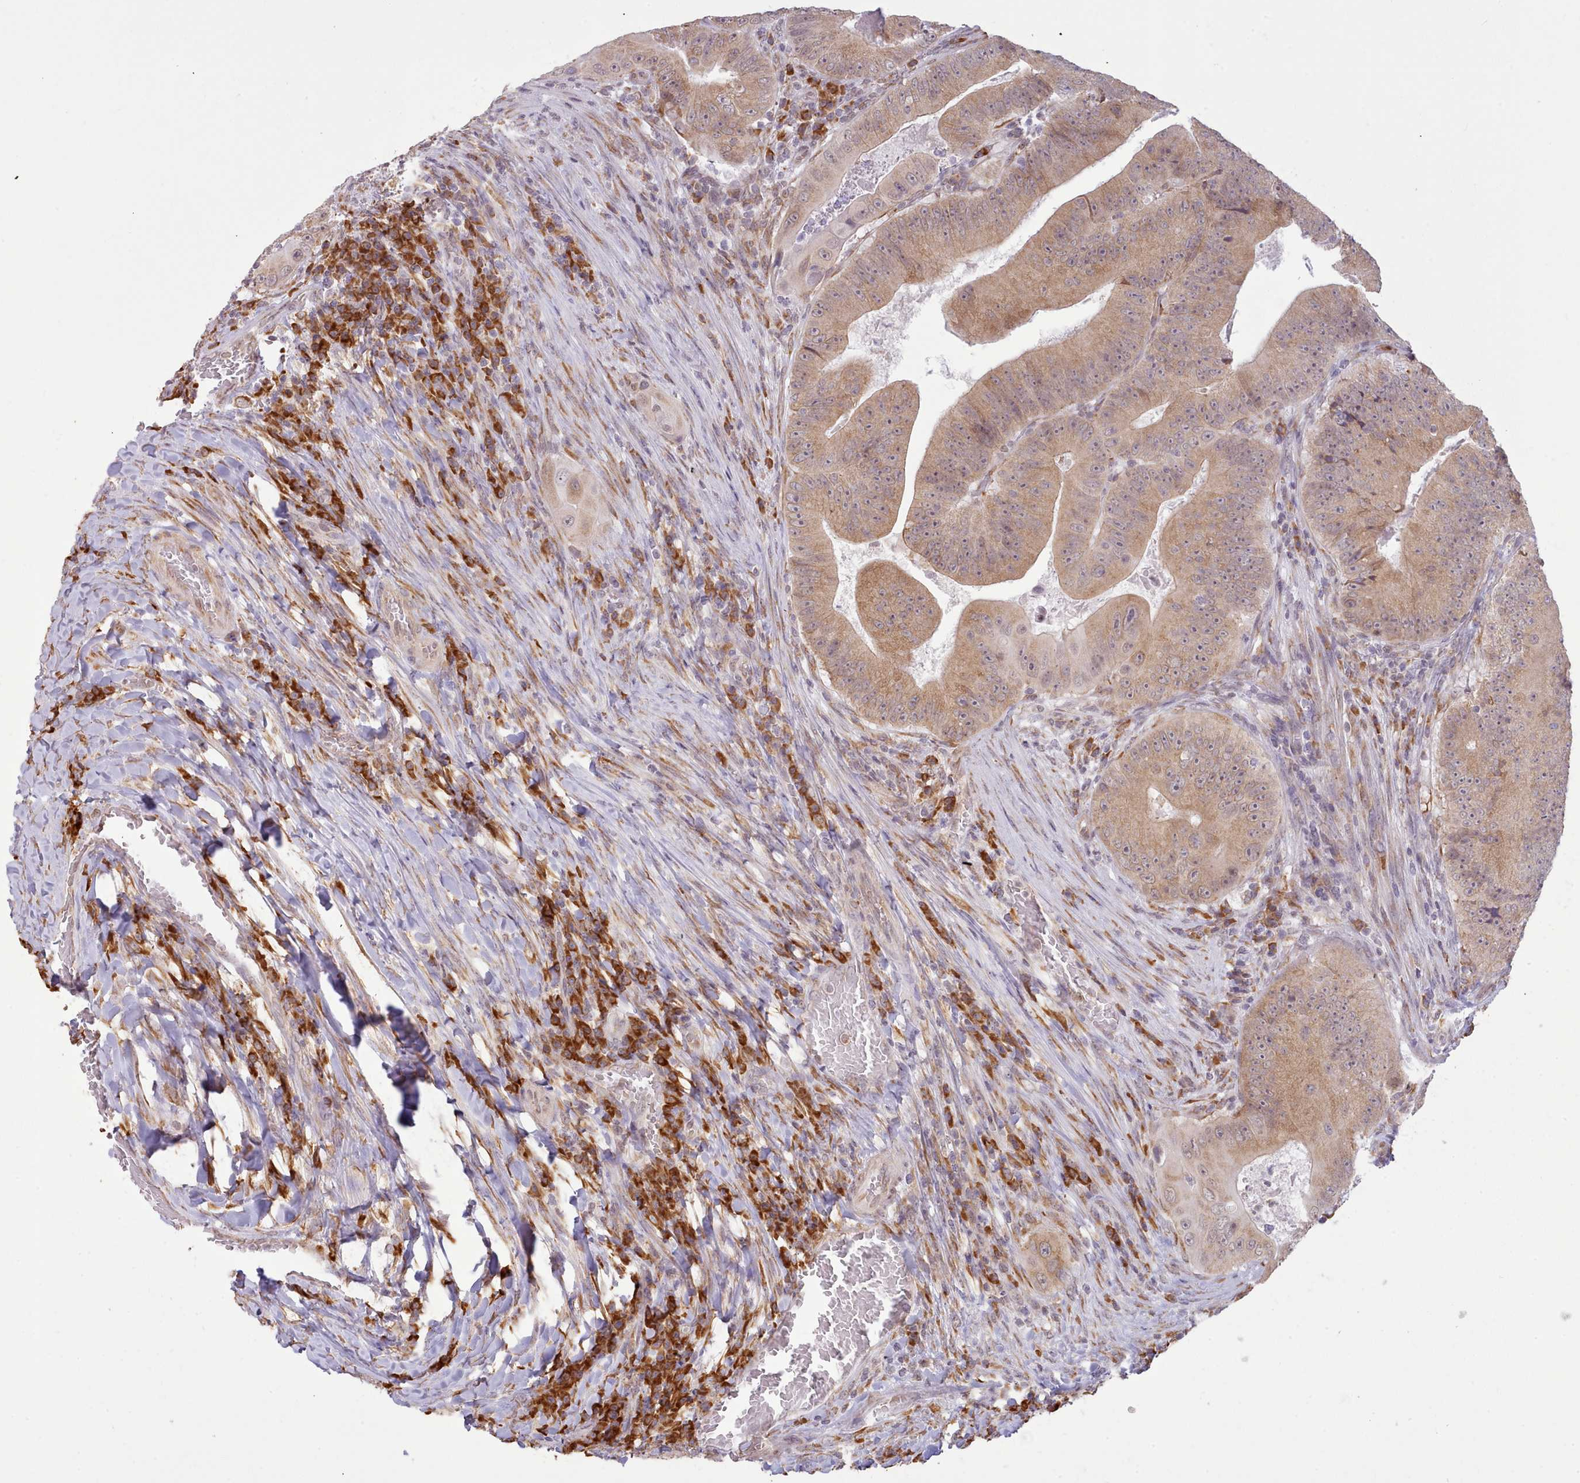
{"staining": {"intensity": "moderate", "quantity": ">75%", "location": "cytoplasmic/membranous,nuclear"}, "tissue": "colorectal cancer", "cell_type": "Tumor cells", "image_type": "cancer", "snomed": [{"axis": "morphology", "description": "Adenocarcinoma, NOS"}, {"axis": "topography", "description": "Colon"}], "caption": "High-power microscopy captured an immunohistochemistry (IHC) photomicrograph of adenocarcinoma (colorectal), revealing moderate cytoplasmic/membranous and nuclear expression in about >75% of tumor cells.", "gene": "SEC61B", "patient": {"sex": "female", "age": 86}}